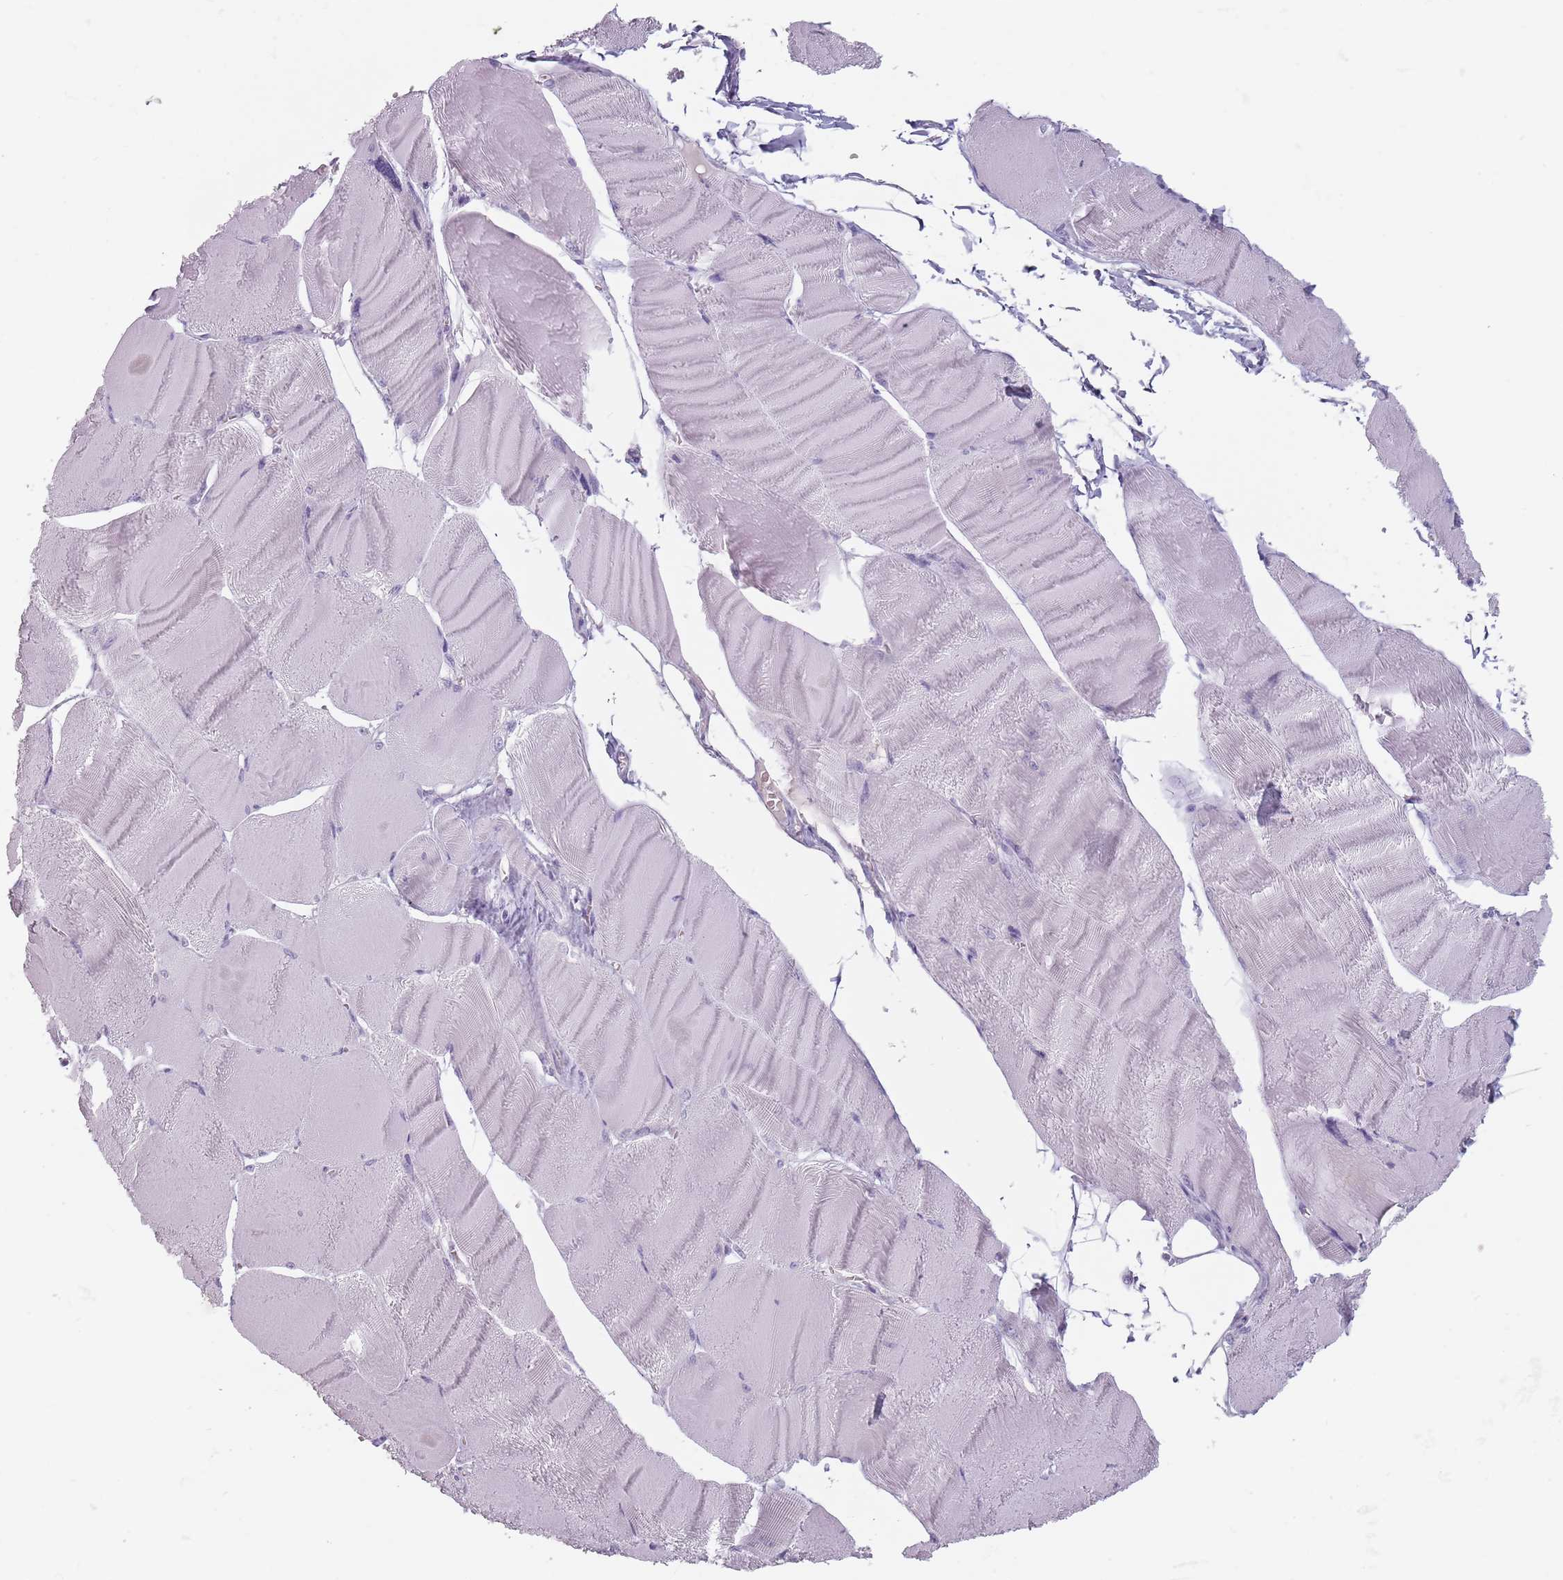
{"staining": {"intensity": "negative", "quantity": "none", "location": "none"}, "tissue": "skeletal muscle", "cell_type": "Myocytes", "image_type": "normal", "snomed": [{"axis": "morphology", "description": "Normal tissue, NOS"}, {"axis": "morphology", "description": "Basal cell carcinoma"}, {"axis": "topography", "description": "Skeletal muscle"}], "caption": "Immunohistochemistry histopathology image of unremarkable skeletal muscle: skeletal muscle stained with DAB (3,3'-diaminobenzidine) shows no significant protein positivity in myocytes. (DAB (3,3'-diaminobenzidine) immunohistochemistry (IHC) with hematoxylin counter stain).", "gene": "CEP19", "patient": {"sex": "female", "age": 64}}